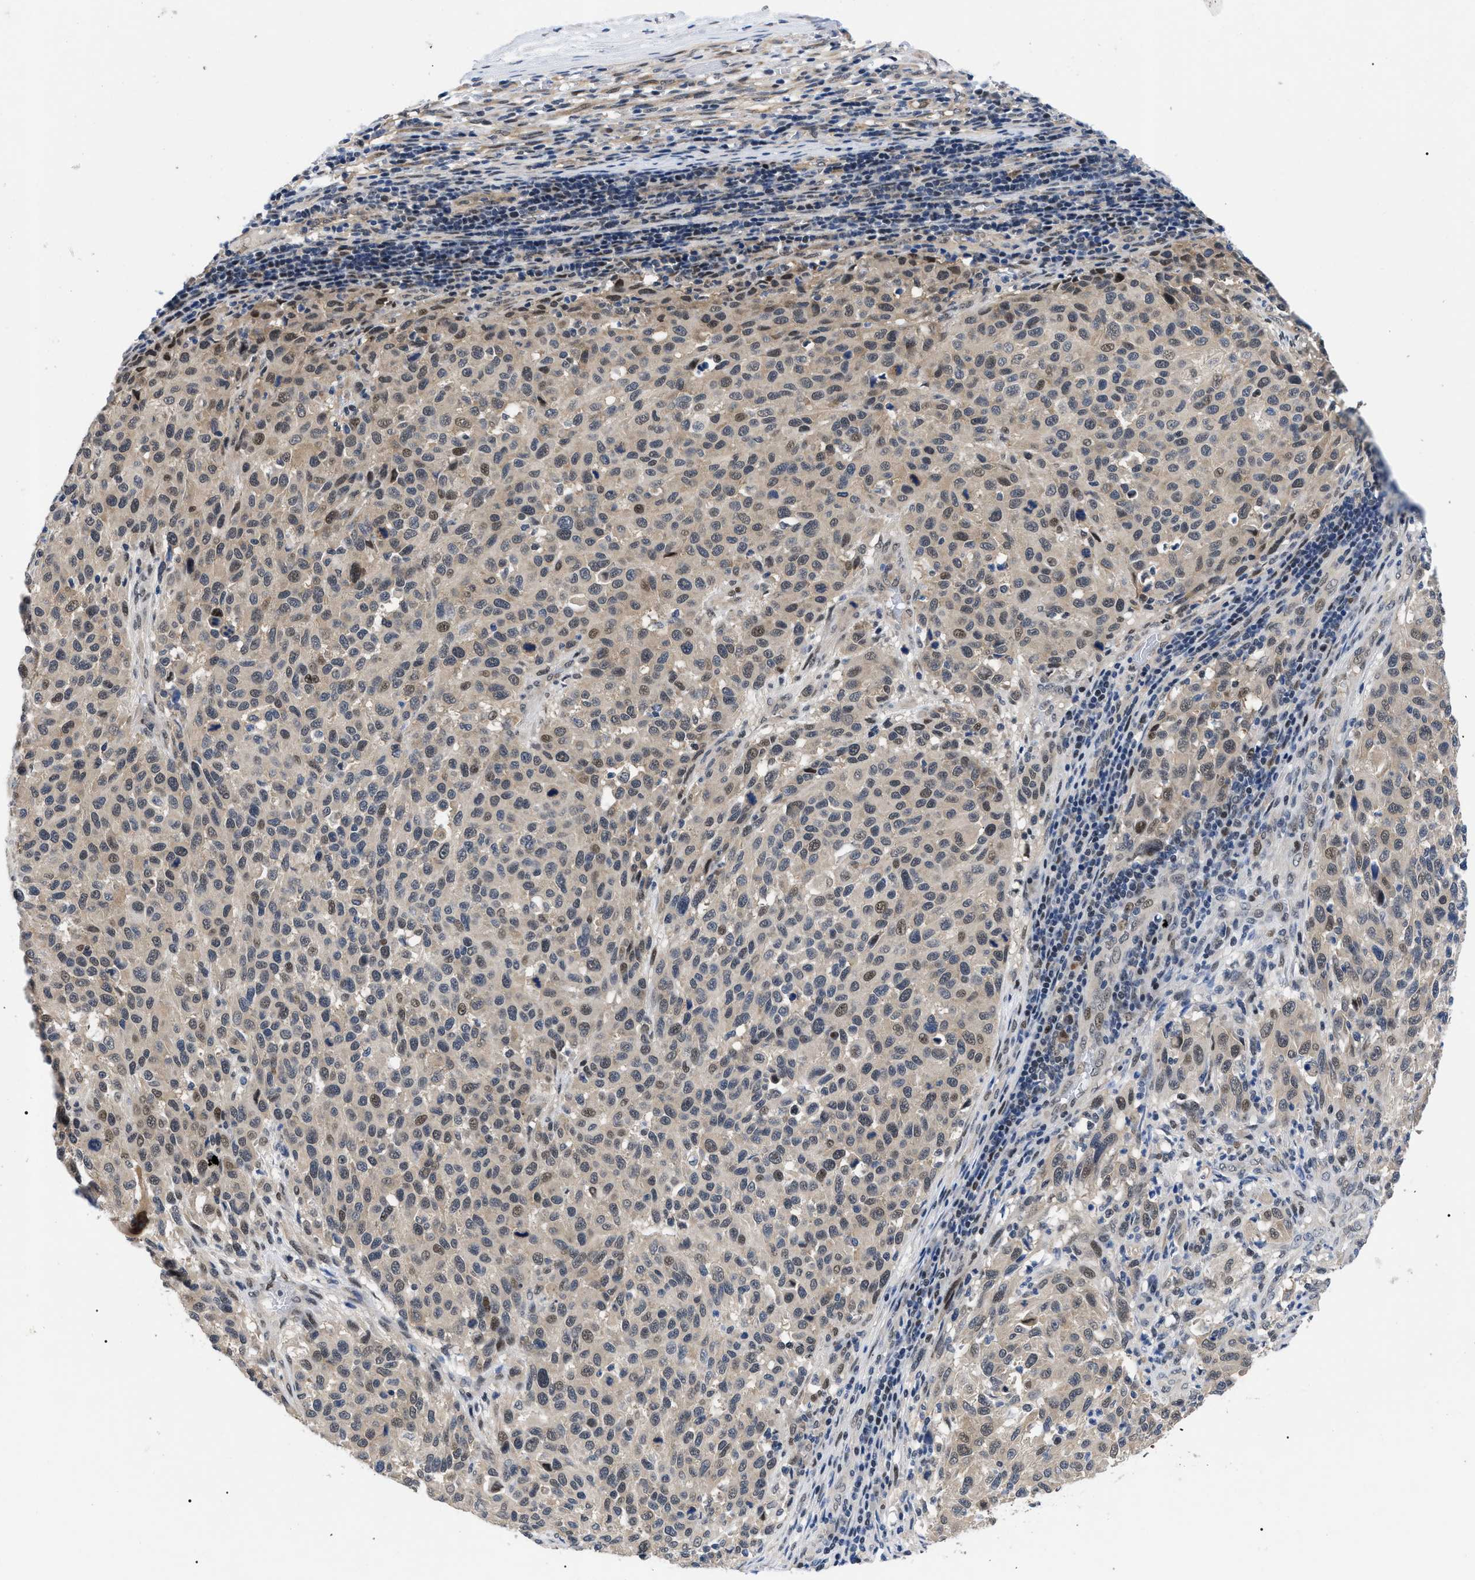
{"staining": {"intensity": "weak", "quantity": ">75%", "location": "cytoplasmic/membranous,nuclear"}, "tissue": "melanoma", "cell_type": "Tumor cells", "image_type": "cancer", "snomed": [{"axis": "morphology", "description": "Malignant melanoma, Metastatic site"}, {"axis": "topography", "description": "Lymph node"}], "caption": "Tumor cells display weak cytoplasmic/membranous and nuclear staining in approximately >75% of cells in malignant melanoma (metastatic site).", "gene": "GARRE1", "patient": {"sex": "male", "age": 61}}